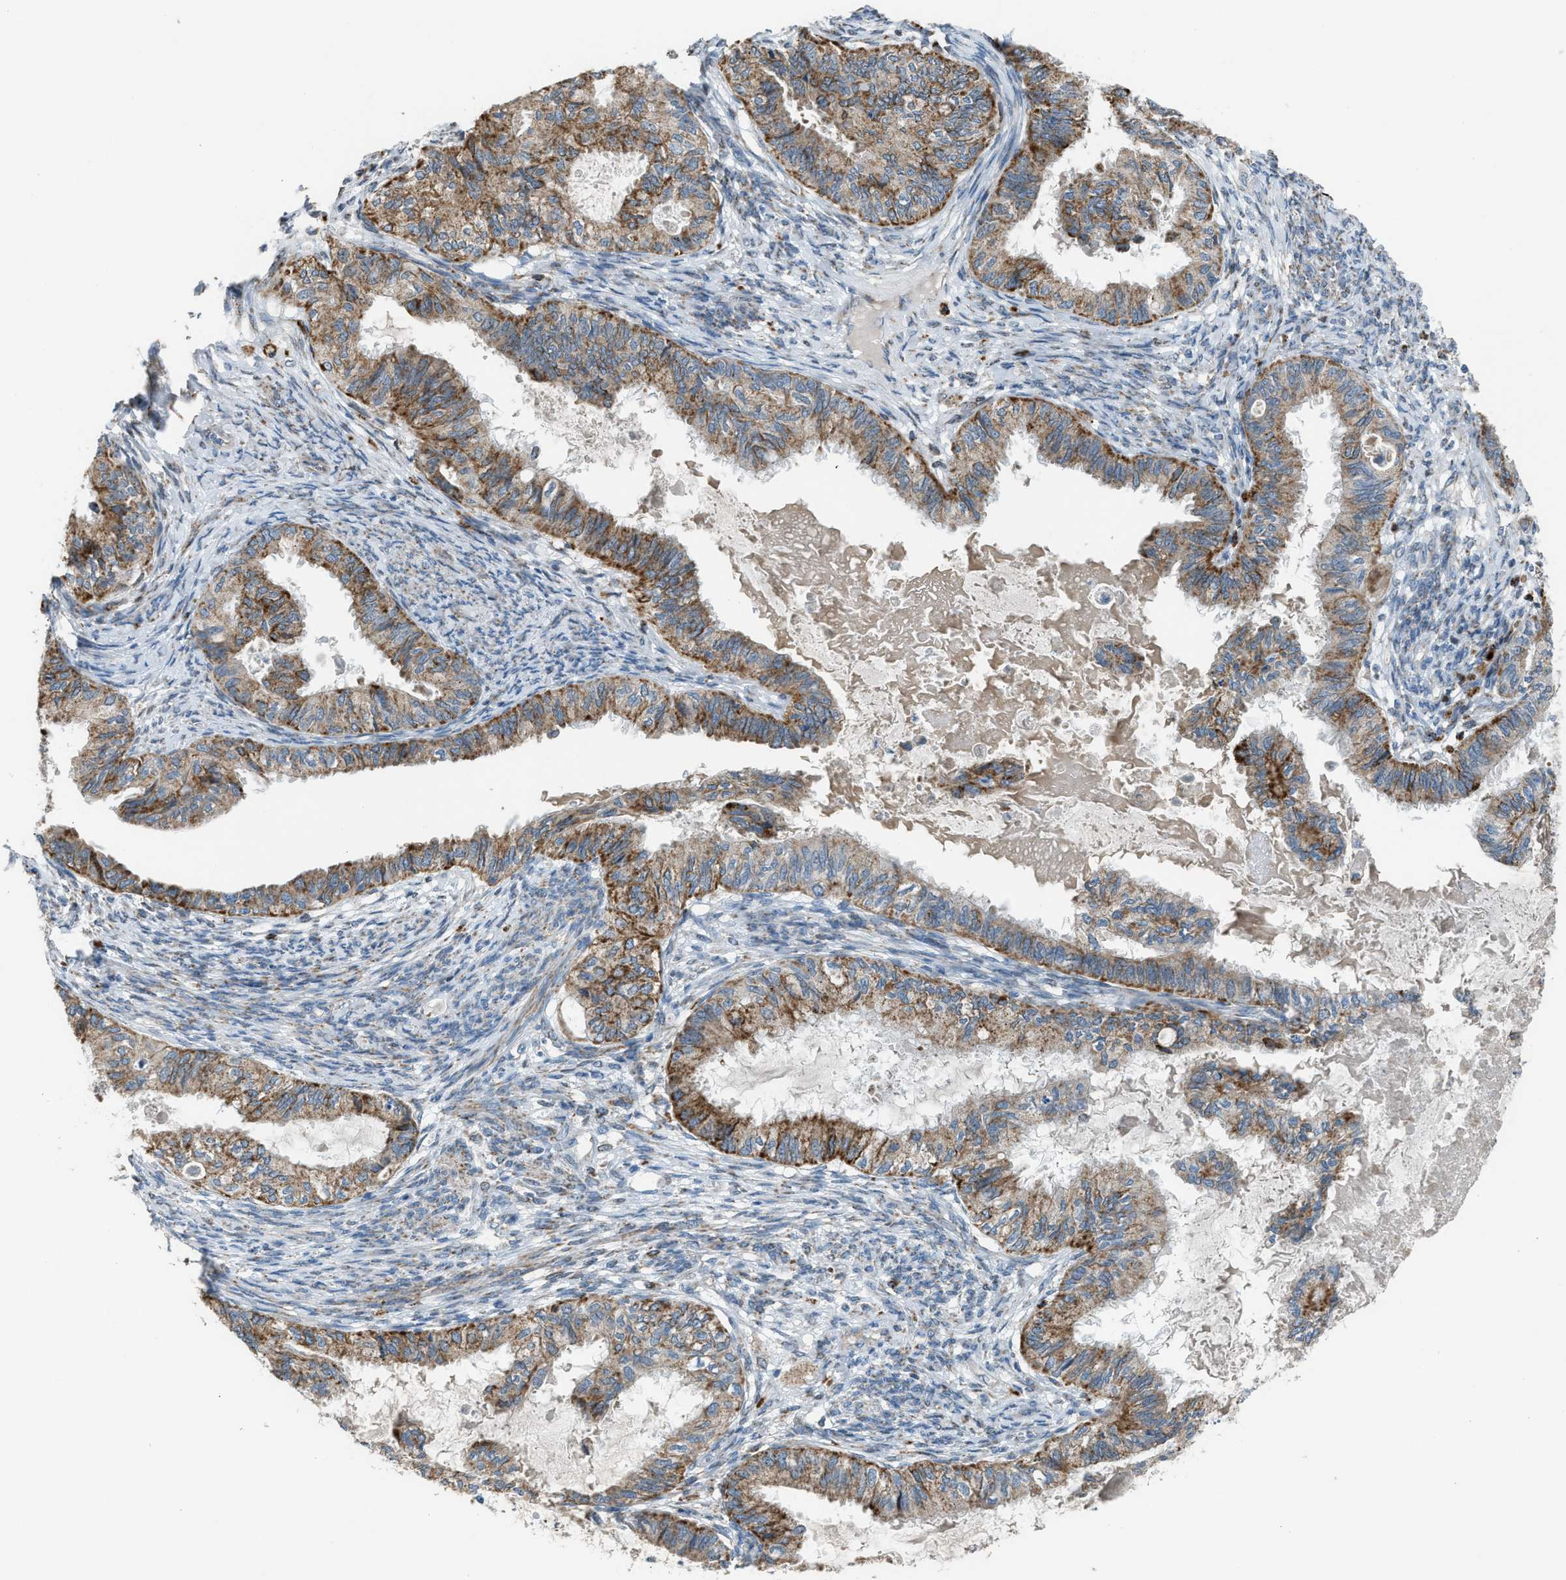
{"staining": {"intensity": "moderate", "quantity": ">75%", "location": "cytoplasmic/membranous"}, "tissue": "cervical cancer", "cell_type": "Tumor cells", "image_type": "cancer", "snomed": [{"axis": "morphology", "description": "Normal tissue, NOS"}, {"axis": "morphology", "description": "Adenocarcinoma, NOS"}, {"axis": "topography", "description": "Cervix"}, {"axis": "topography", "description": "Endometrium"}], "caption": "There is medium levels of moderate cytoplasmic/membranous expression in tumor cells of adenocarcinoma (cervical), as demonstrated by immunohistochemical staining (brown color).", "gene": "SMIM20", "patient": {"sex": "female", "age": 86}}